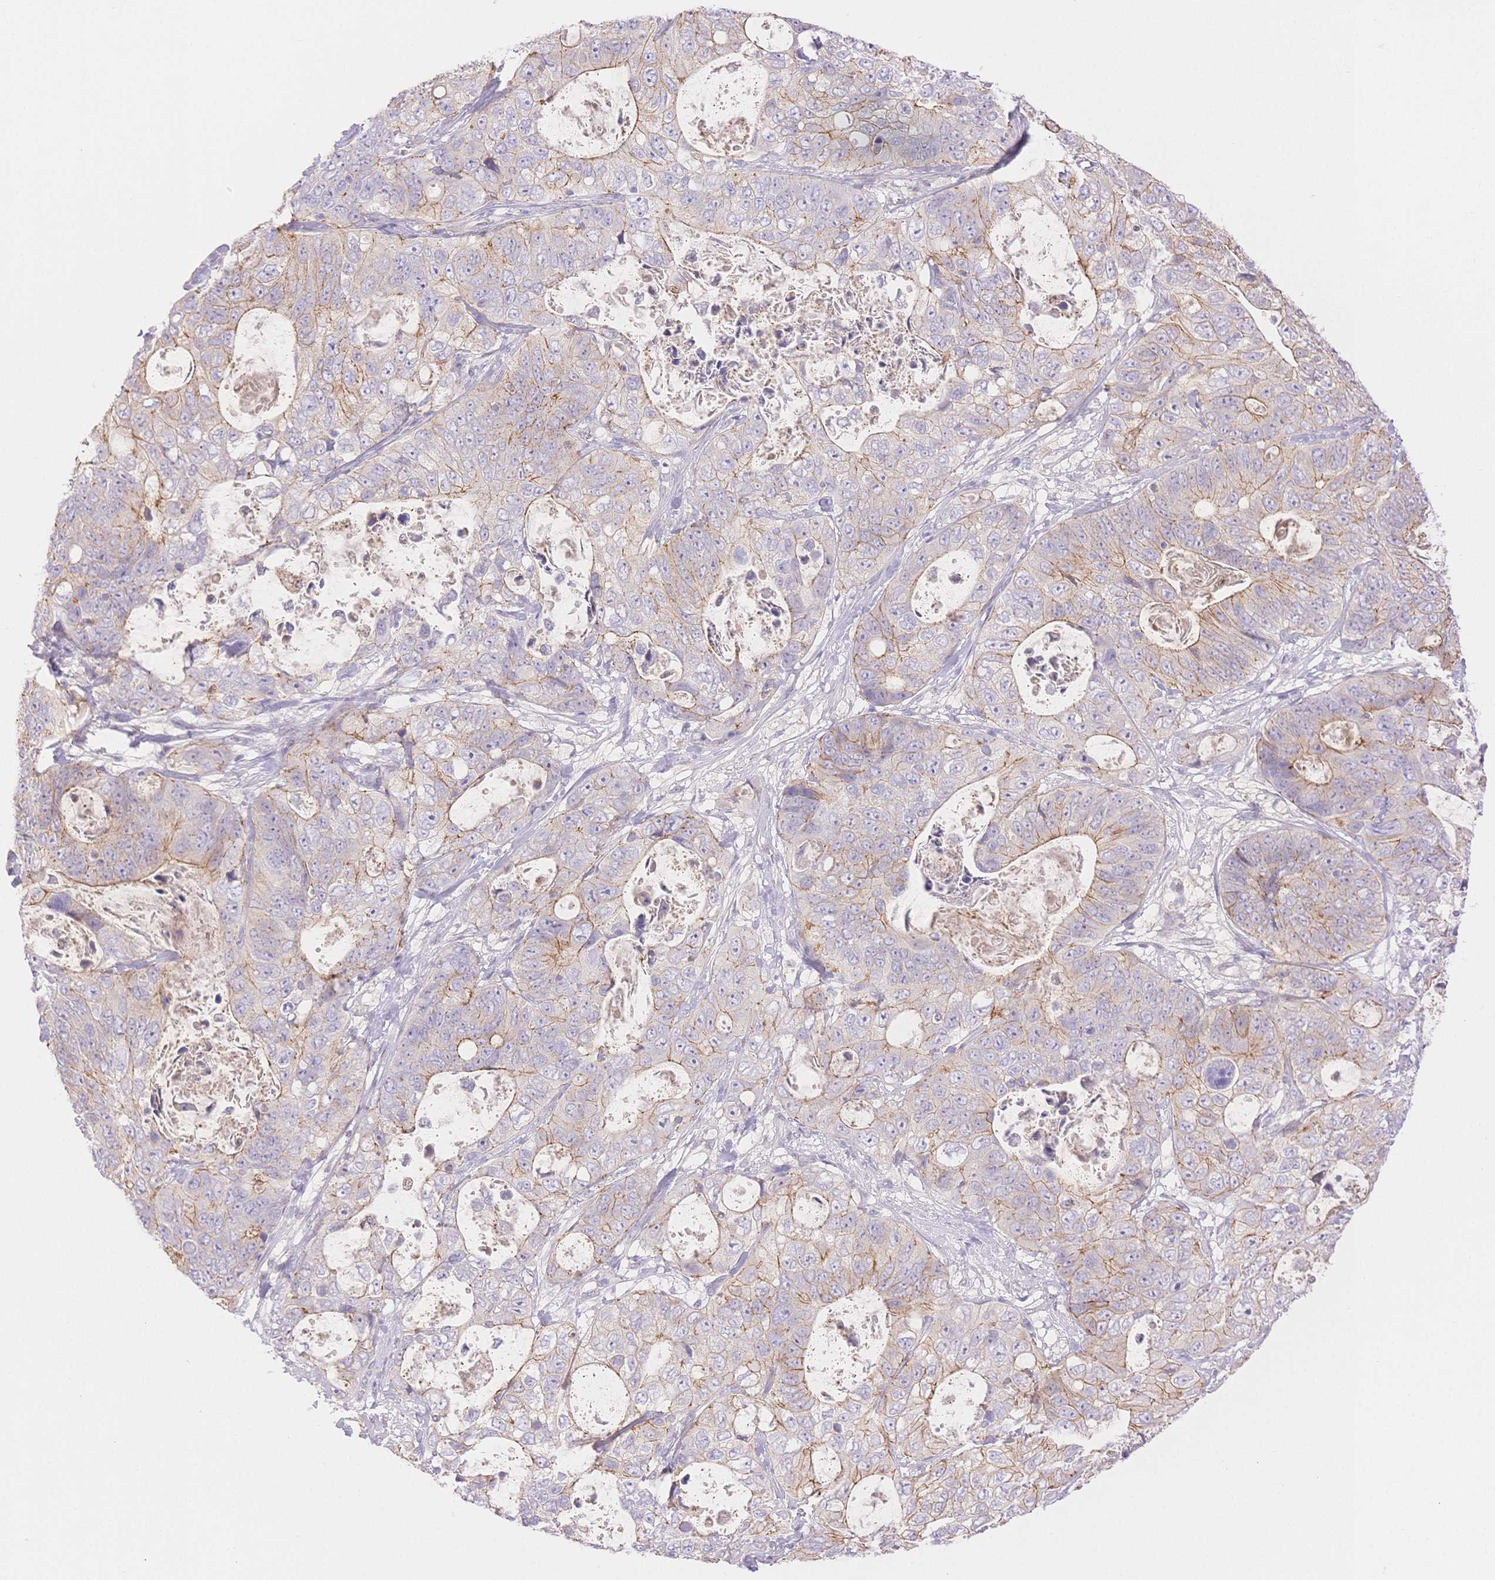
{"staining": {"intensity": "moderate", "quantity": "25%-75%", "location": "cytoplasmic/membranous"}, "tissue": "stomach cancer", "cell_type": "Tumor cells", "image_type": "cancer", "snomed": [{"axis": "morphology", "description": "Normal tissue, NOS"}, {"axis": "morphology", "description": "Adenocarcinoma, NOS"}, {"axis": "topography", "description": "Stomach"}], "caption": "Brown immunohistochemical staining in stomach cancer reveals moderate cytoplasmic/membranous expression in about 25%-75% of tumor cells.", "gene": "WDR54", "patient": {"sex": "female", "age": 89}}